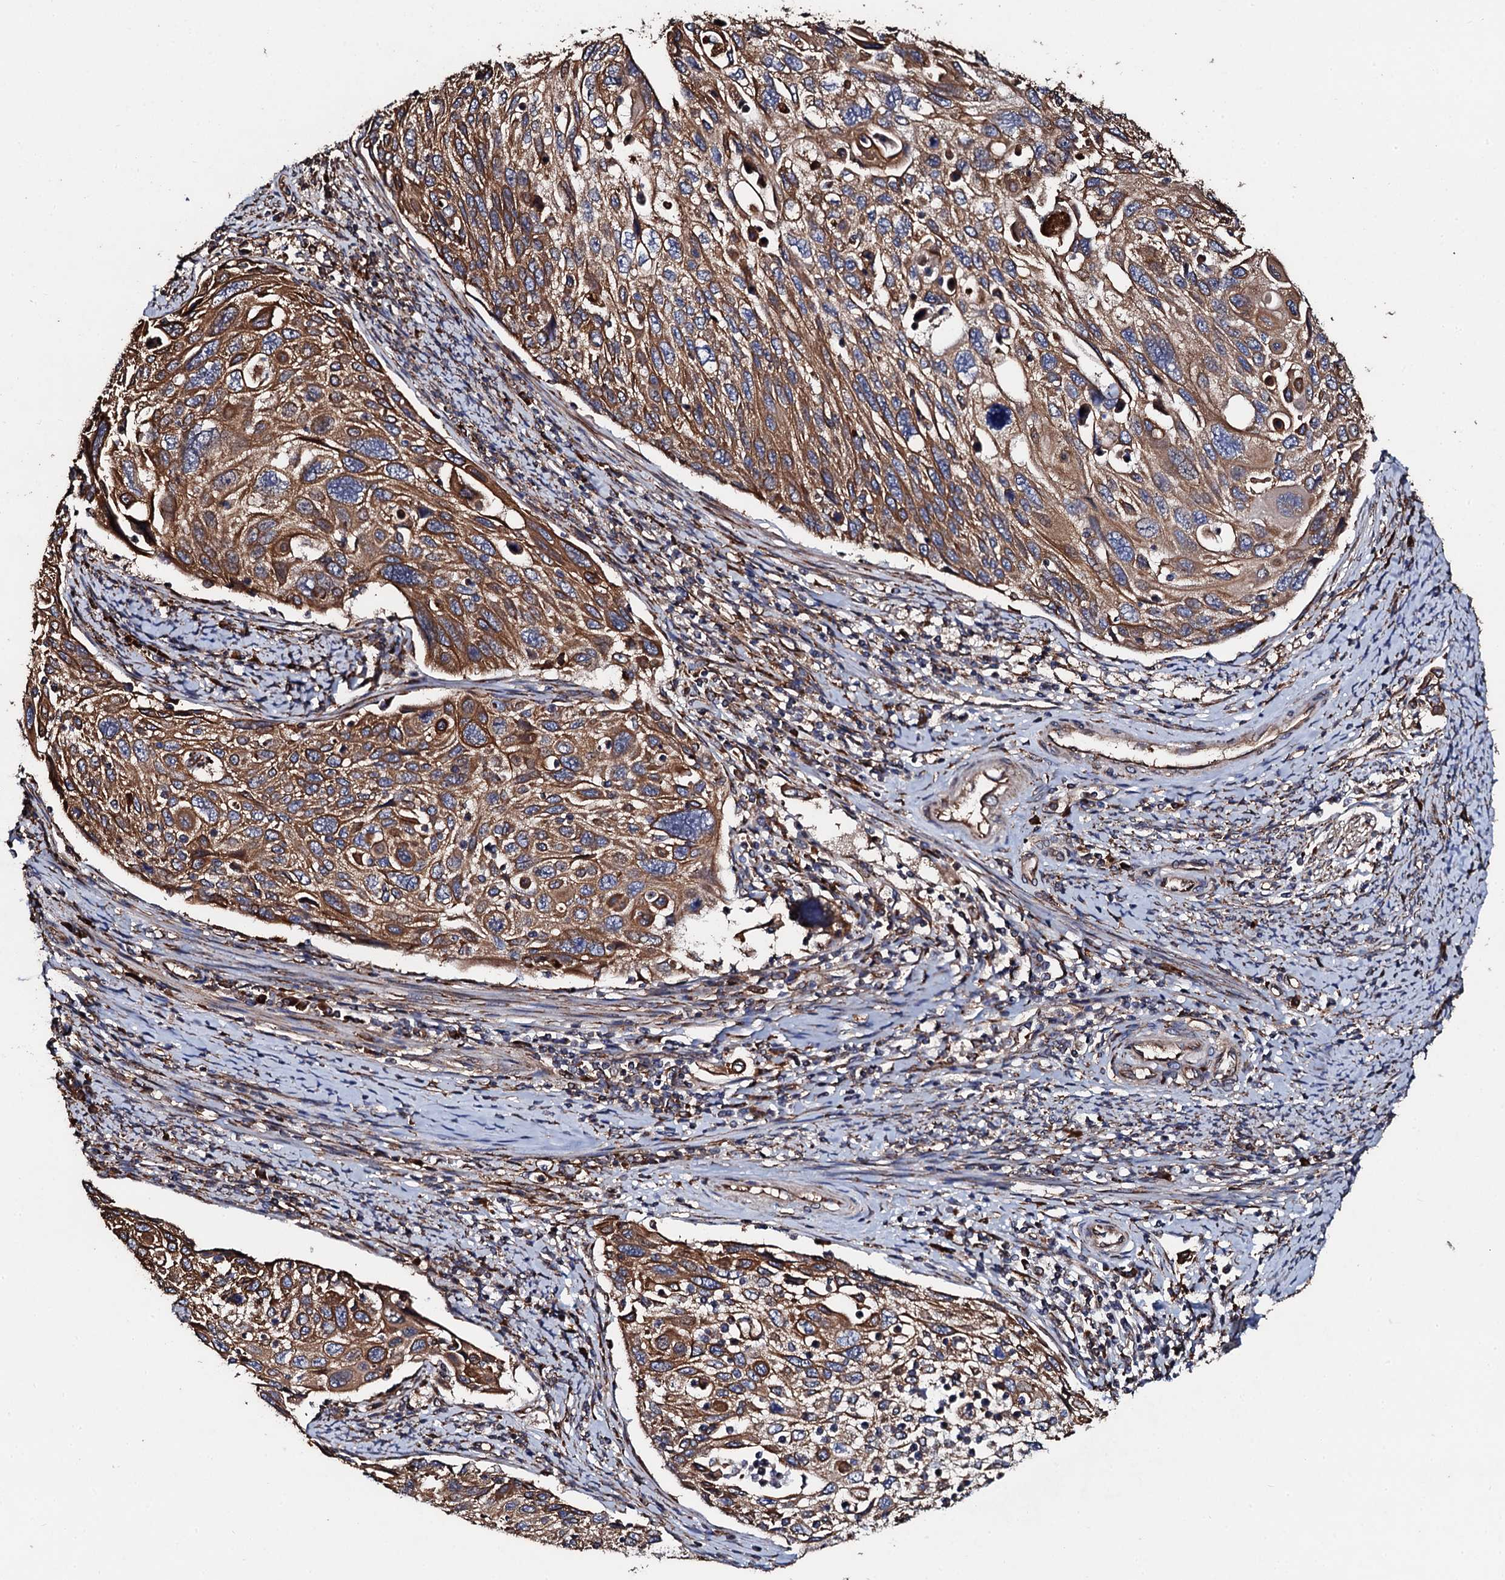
{"staining": {"intensity": "strong", "quantity": ">75%", "location": "cytoplasmic/membranous"}, "tissue": "cervical cancer", "cell_type": "Tumor cells", "image_type": "cancer", "snomed": [{"axis": "morphology", "description": "Squamous cell carcinoma, NOS"}, {"axis": "topography", "description": "Cervix"}], "caption": "An IHC image of tumor tissue is shown. Protein staining in brown shows strong cytoplasmic/membranous positivity in cervical squamous cell carcinoma within tumor cells.", "gene": "CKAP5", "patient": {"sex": "female", "age": 70}}